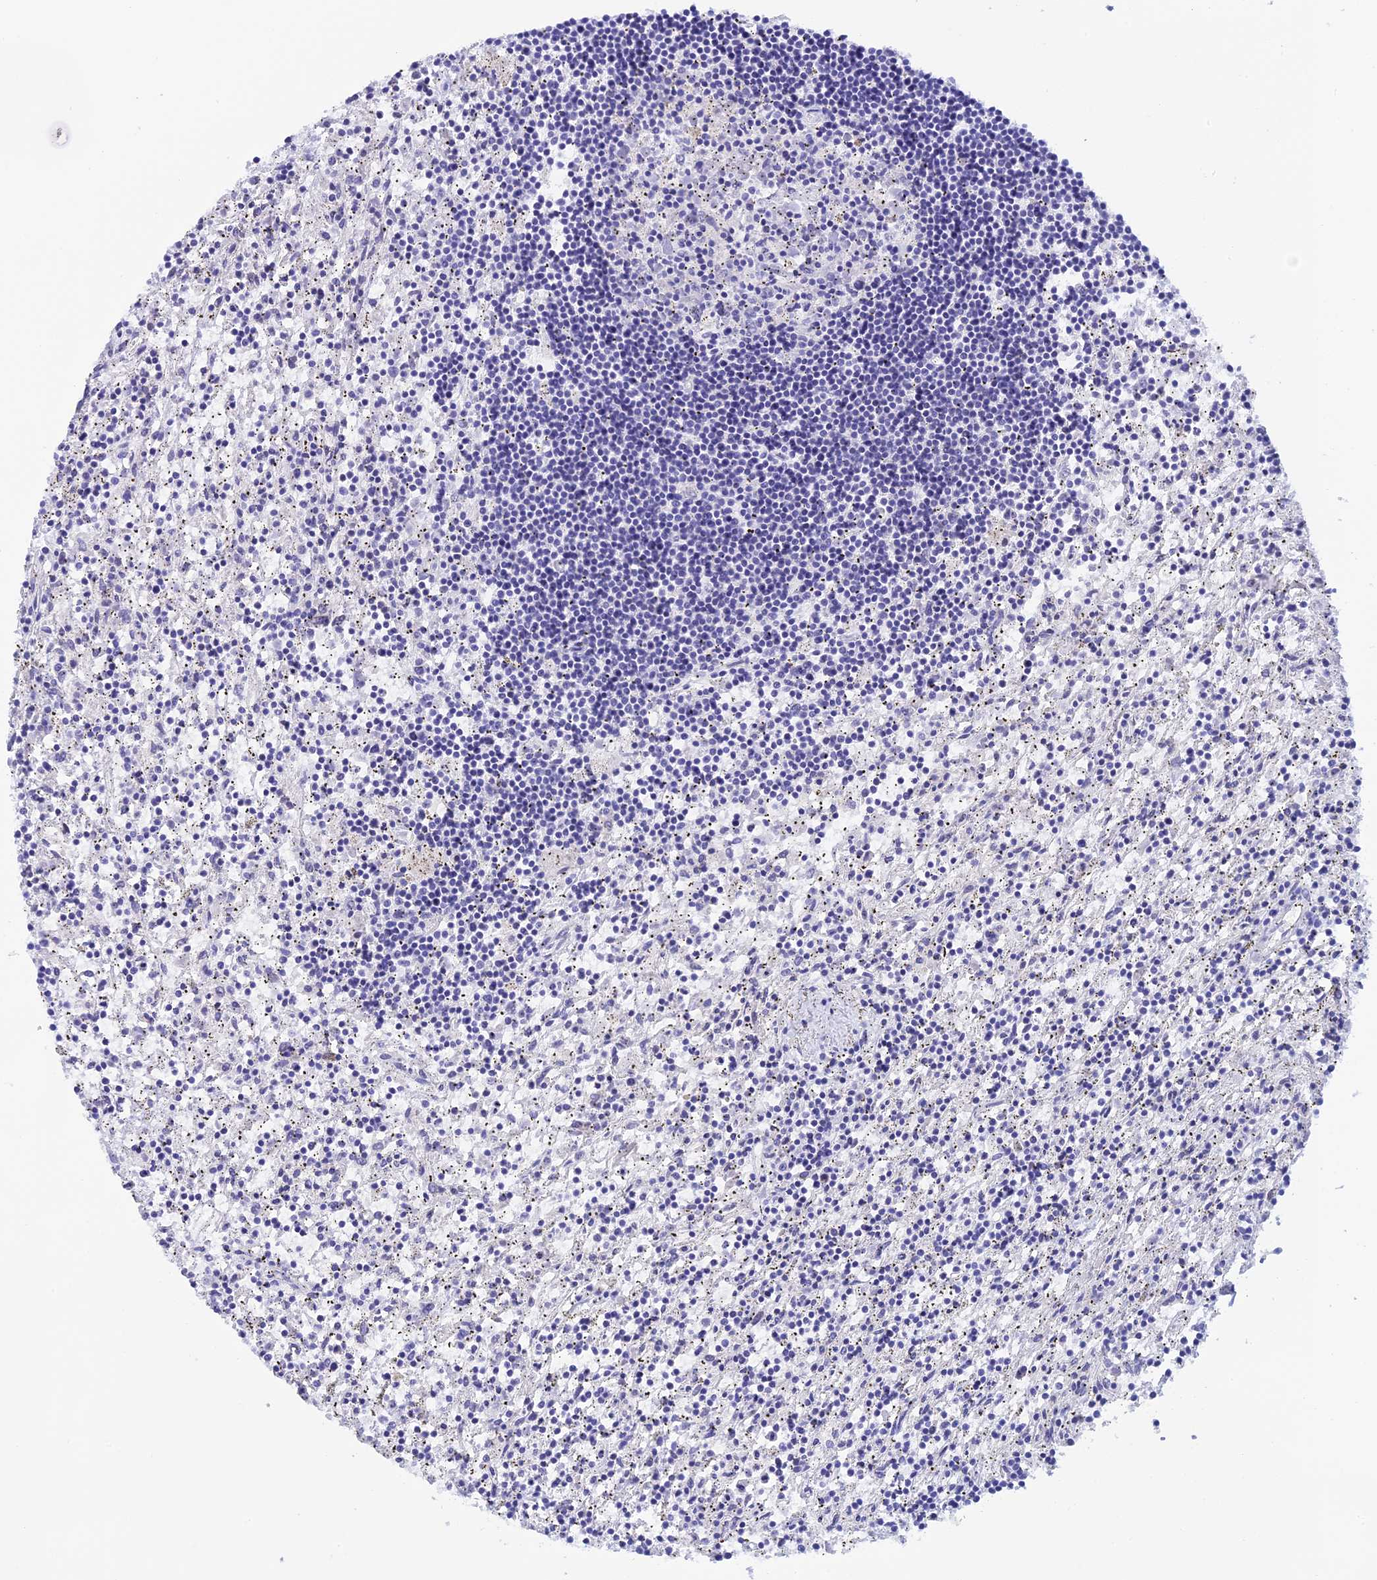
{"staining": {"intensity": "negative", "quantity": "none", "location": "none"}, "tissue": "lymphoma", "cell_type": "Tumor cells", "image_type": "cancer", "snomed": [{"axis": "morphology", "description": "Malignant lymphoma, non-Hodgkin's type, Low grade"}, {"axis": "topography", "description": "Spleen"}], "caption": "High magnification brightfield microscopy of malignant lymphoma, non-Hodgkin's type (low-grade) stained with DAB (brown) and counterstained with hematoxylin (blue): tumor cells show no significant staining. (Immunohistochemistry (ihc), brightfield microscopy, high magnification).", "gene": "RASGEF1B", "patient": {"sex": "male", "age": 76}}